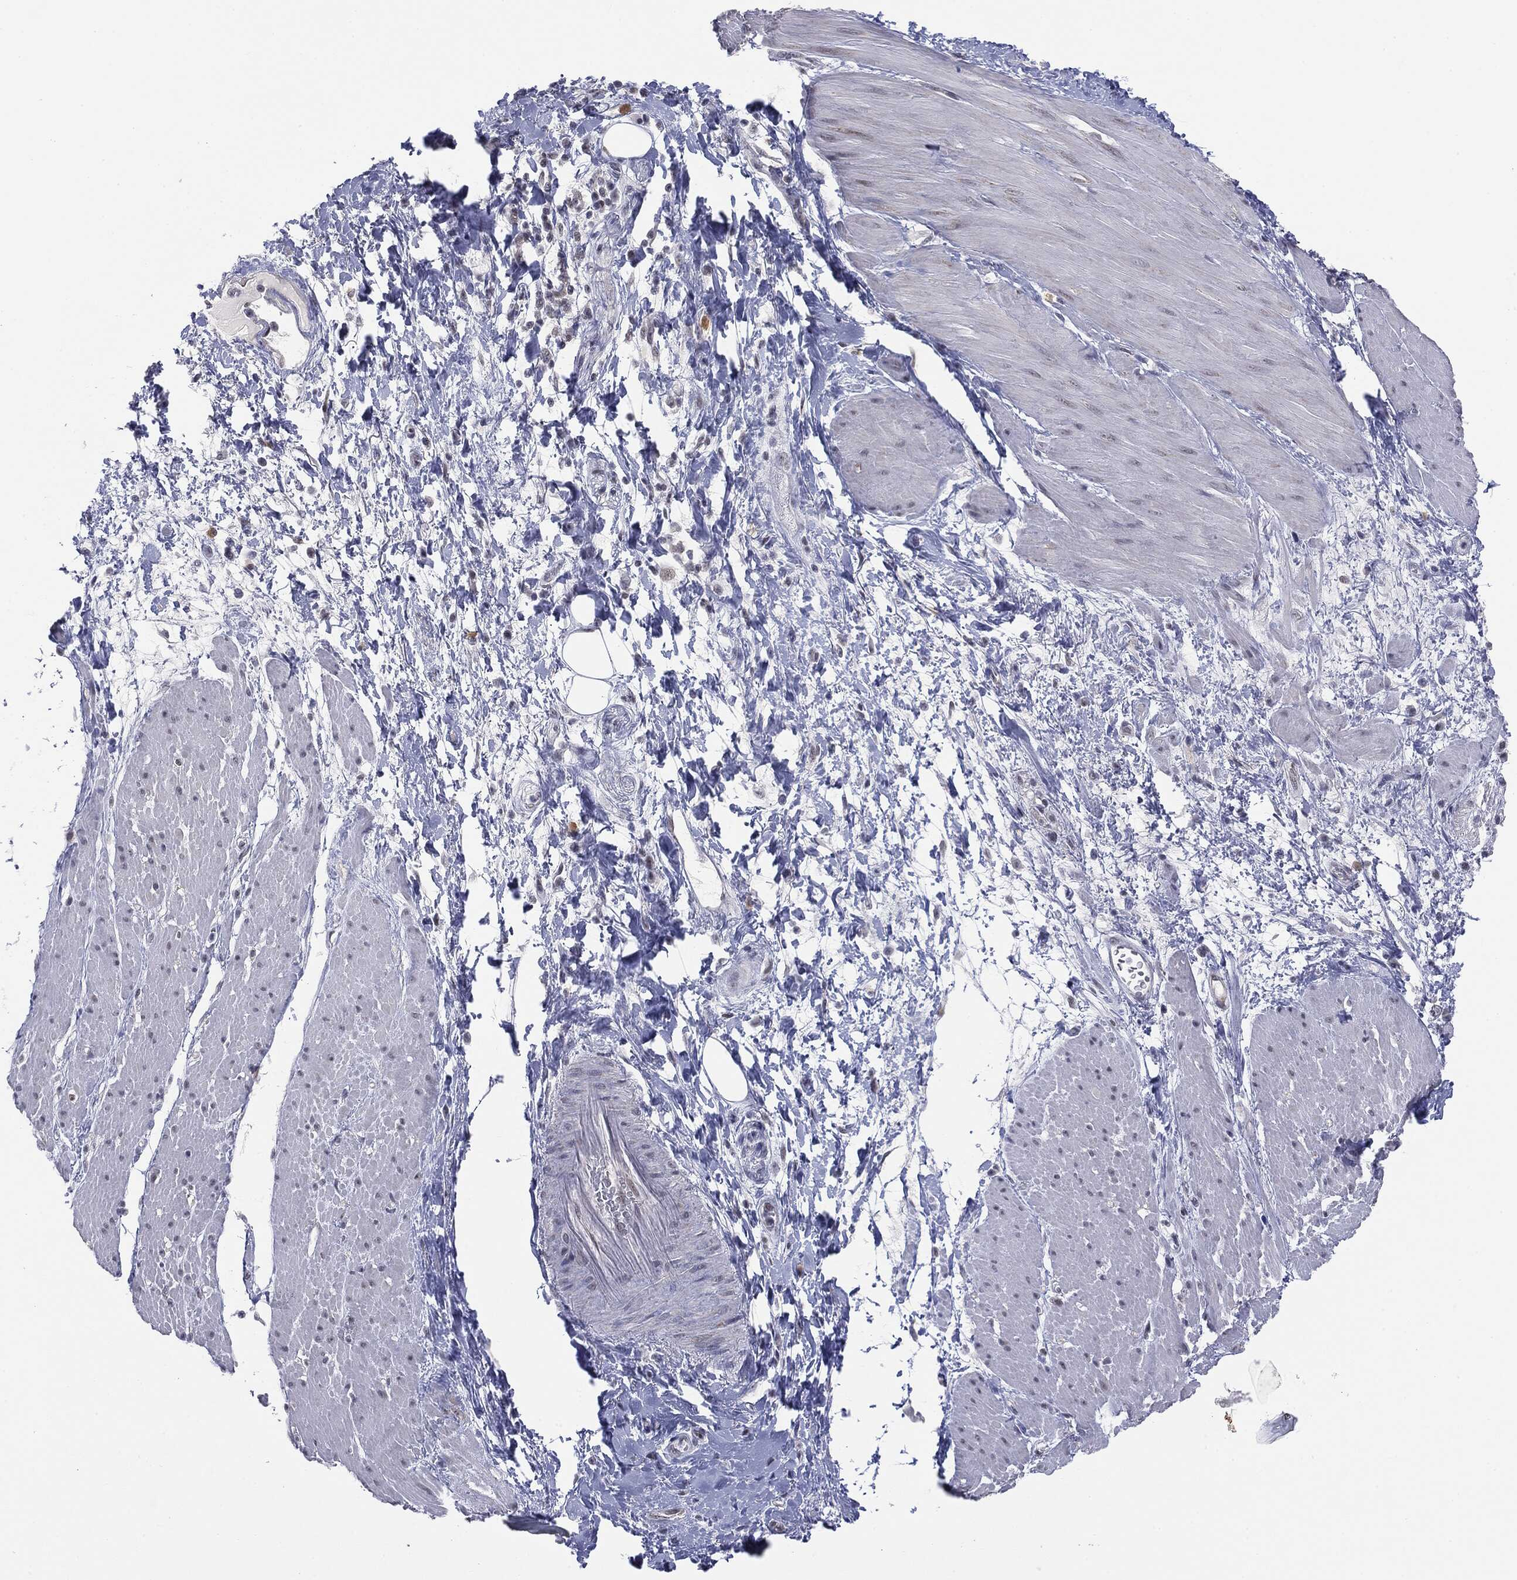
{"staining": {"intensity": "negative", "quantity": "none", "location": "none"}, "tissue": "smooth muscle", "cell_type": "Smooth muscle cells", "image_type": "normal", "snomed": [{"axis": "morphology", "description": "Normal tissue, NOS"}, {"axis": "topography", "description": "Soft tissue"}, {"axis": "topography", "description": "Smooth muscle"}], "caption": "This is an immunohistochemistry micrograph of normal human smooth muscle. There is no positivity in smooth muscle cells.", "gene": "SLC5A5", "patient": {"sex": "male", "age": 72}}